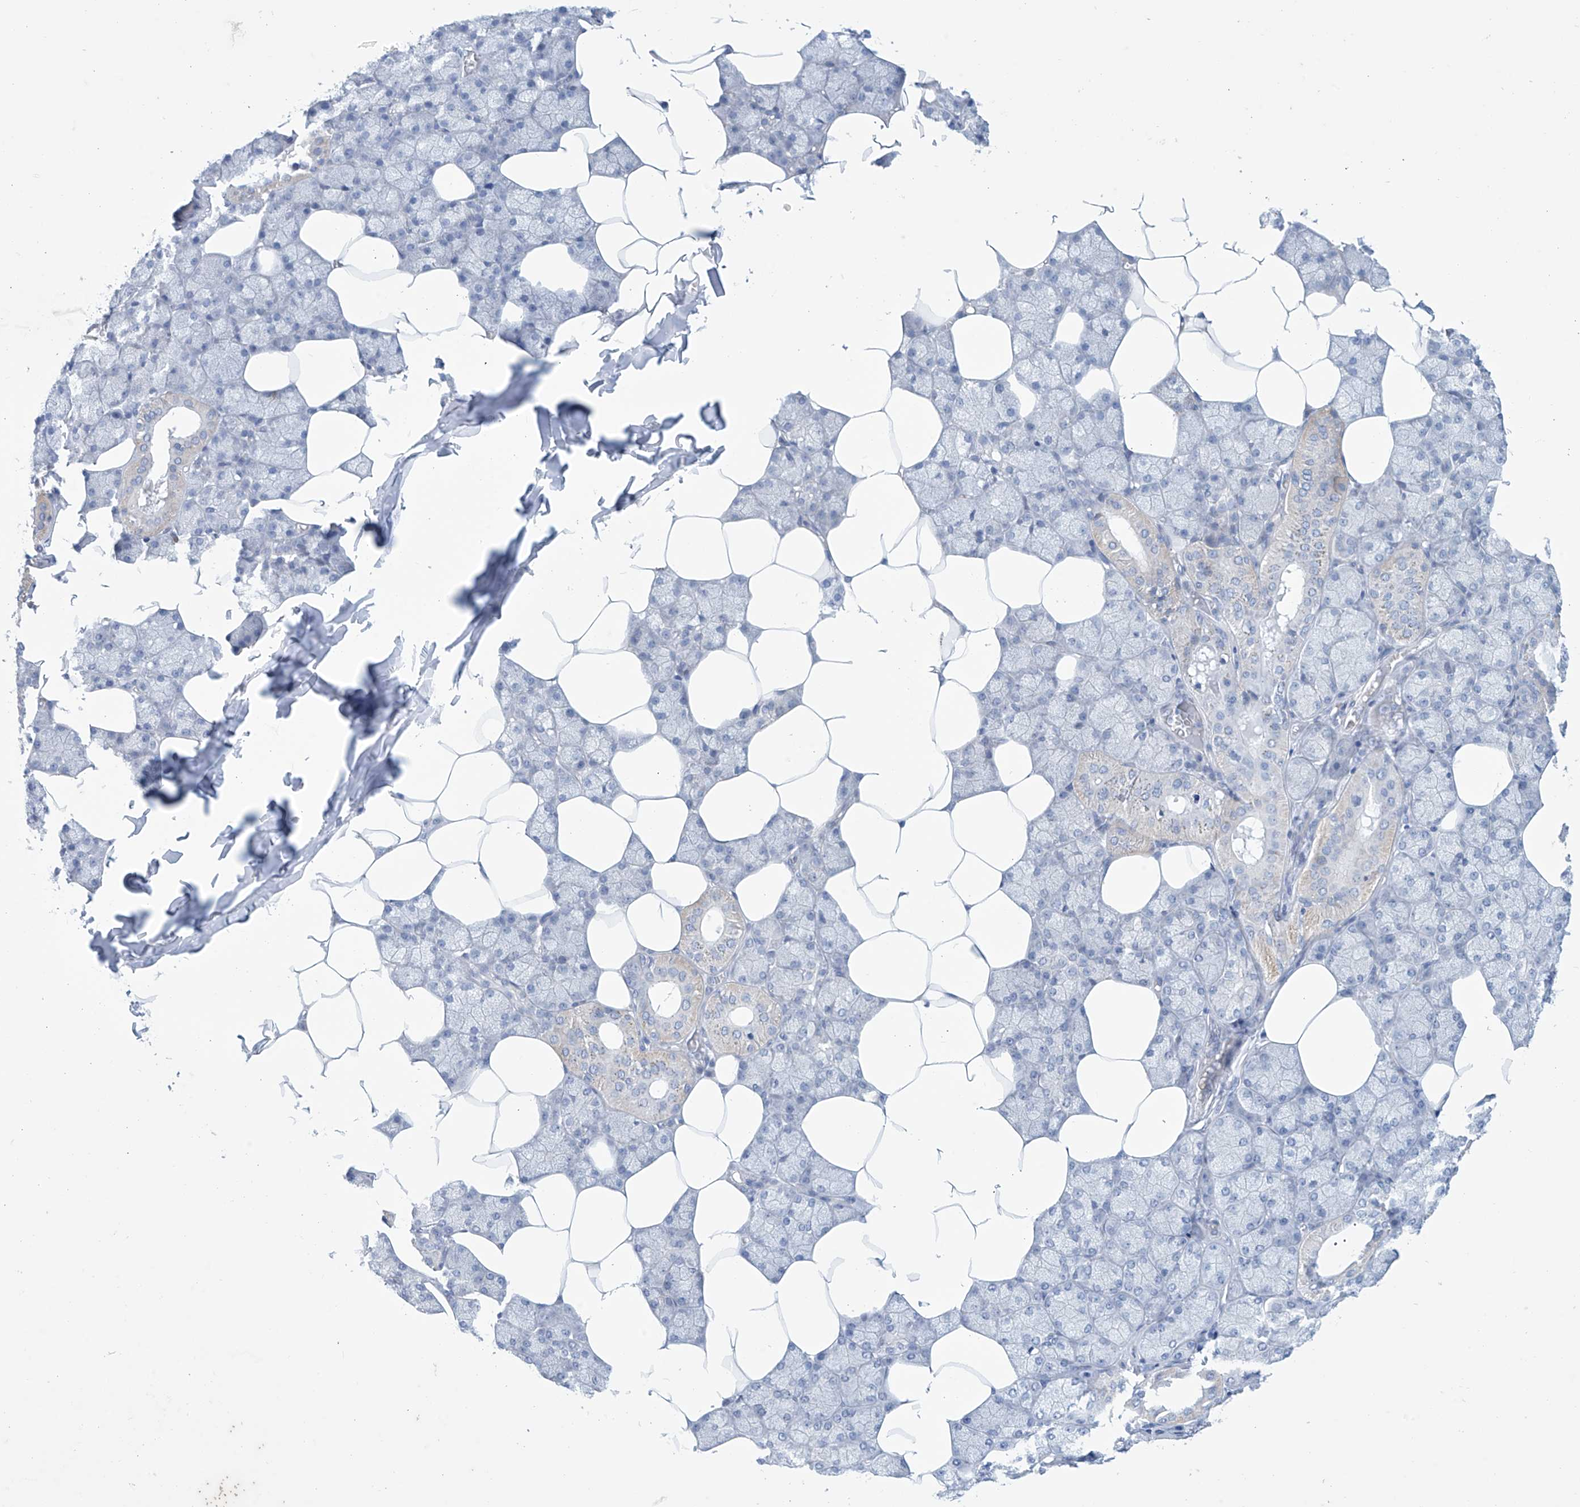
{"staining": {"intensity": "negative", "quantity": "none", "location": "none"}, "tissue": "salivary gland", "cell_type": "Glandular cells", "image_type": "normal", "snomed": [{"axis": "morphology", "description": "Normal tissue, NOS"}, {"axis": "topography", "description": "Salivary gland"}], "caption": "Glandular cells are negative for protein expression in benign human salivary gland. (Stains: DAB (3,3'-diaminobenzidine) immunohistochemistry (IHC) with hematoxylin counter stain, Microscopy: brightfield microscopy at high magnification).", "gene": "SLC35A5", "patient": {"sex": "male", "age": 62}}